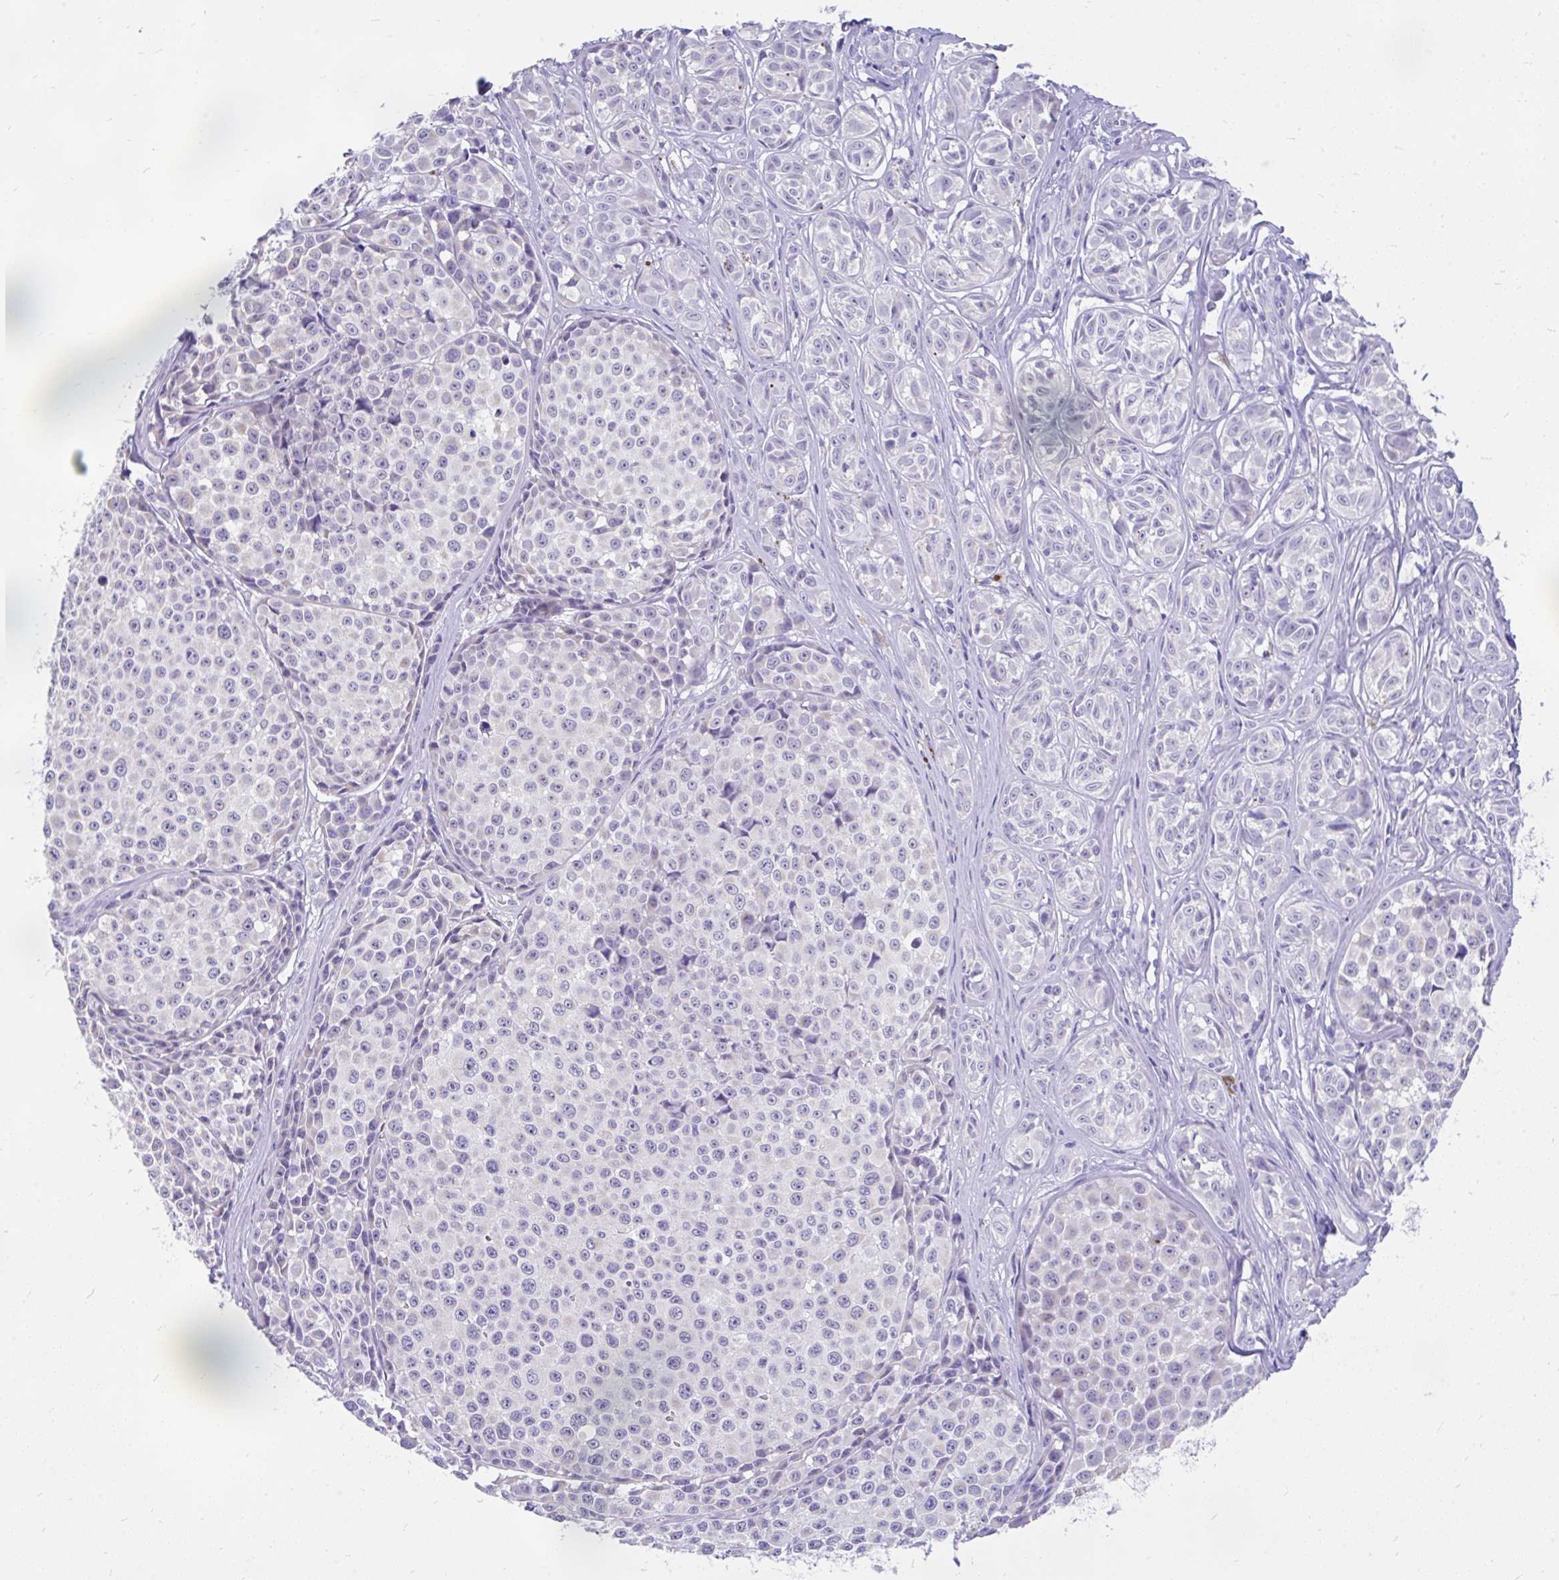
{"staining": {"intensity": "negative", "quantity": "none", "location": "none"}, "tissue": "melanoma", "cell_type": "Tumor cells", "image_type": "cancer", "snomed": [{"axis": "morphology", "description": "Malignant melanoma, NOS"}, {"axis": "topography", "description": "Skin"}], "caption": "This is an immunohistochemistry (IHC) photomicrograph of human melanoma. There is no positivity in tumor cells.", "gene": "INTS5", "patient": {"sex": "female", "age": 35}}